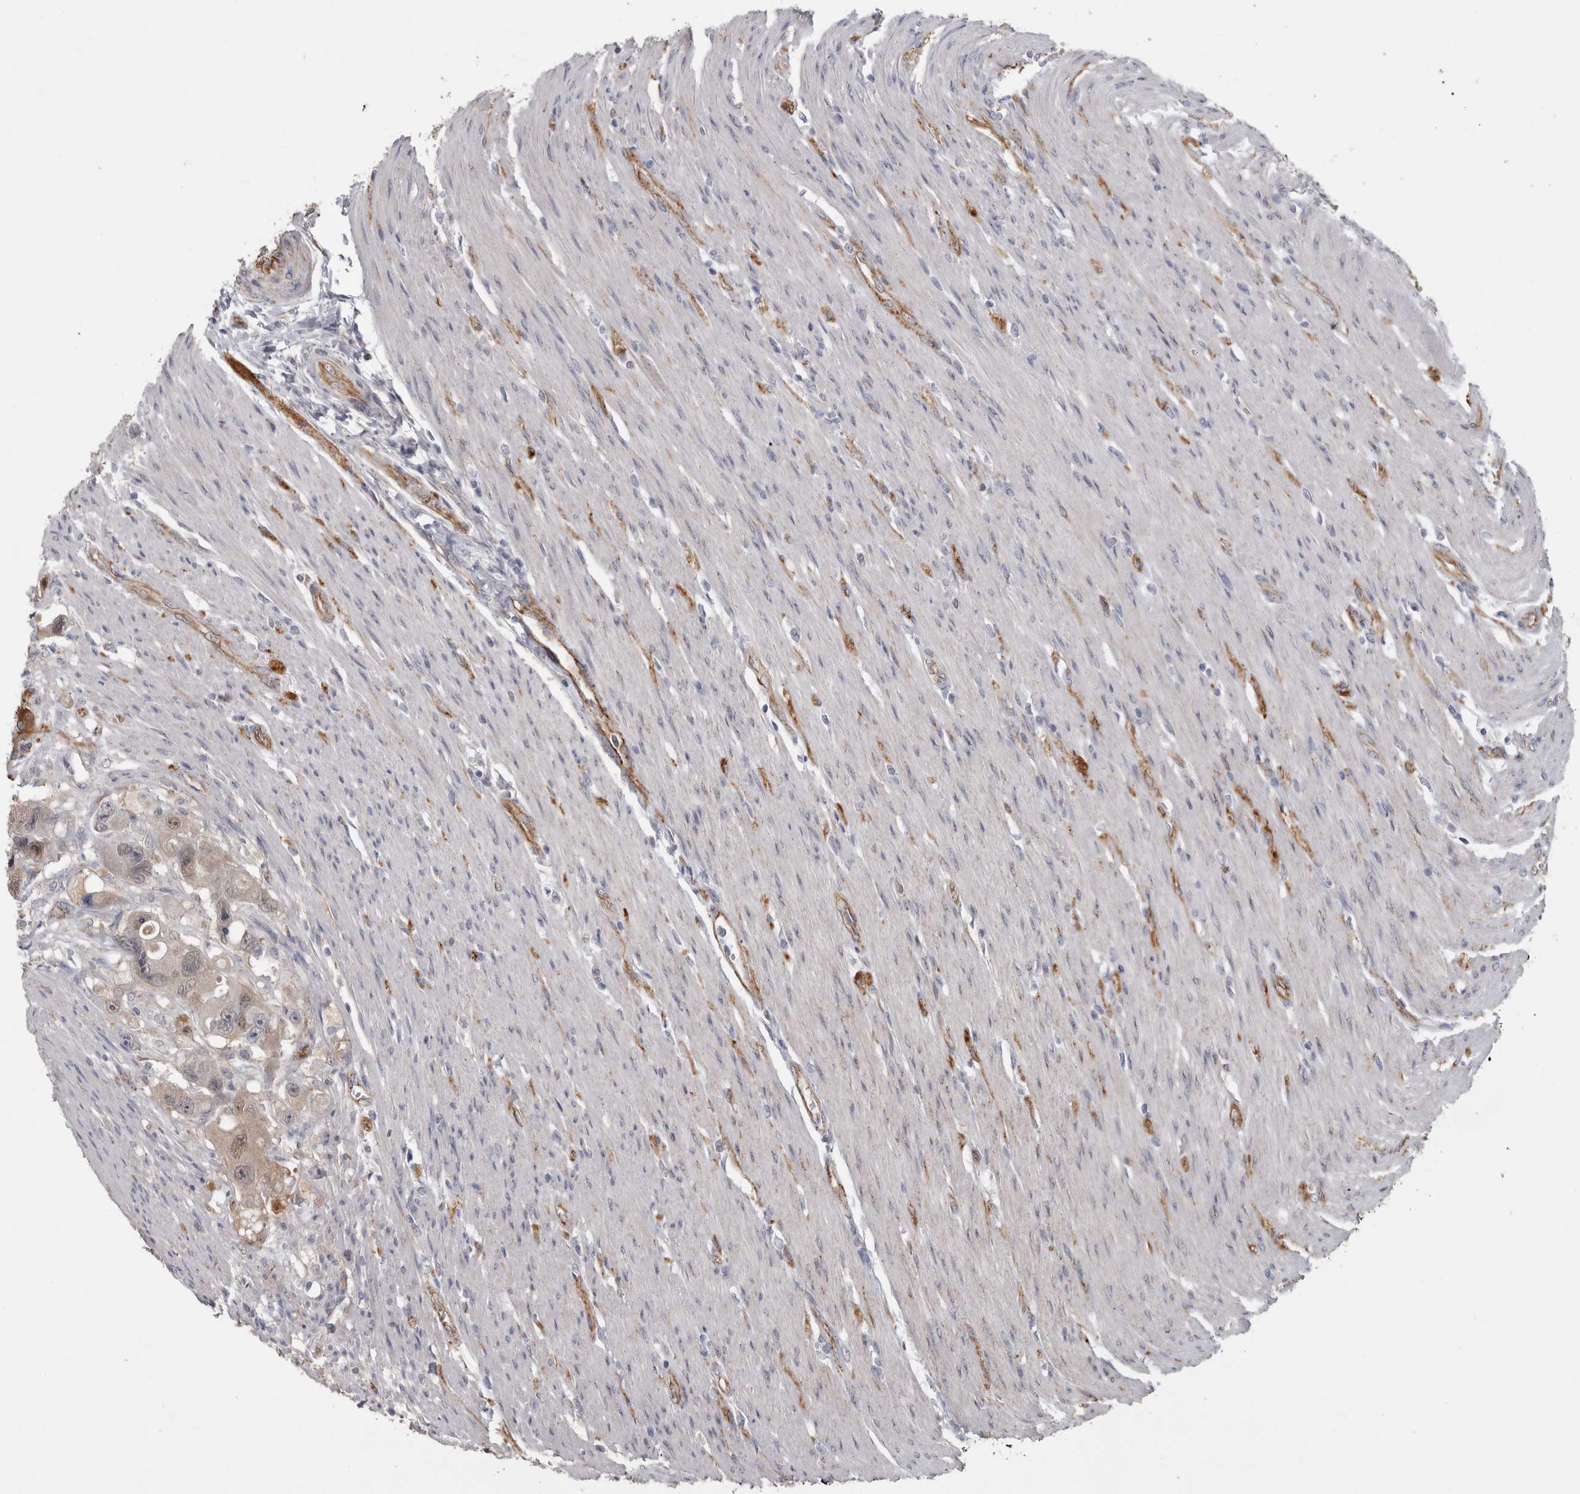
{"staining": {"intensity": "weak", "quantity": "25%-75%", "location": "cytoplasmic/membranous,nuclear"}, "tissue": "colorectal cancer", "cell_type": "Tumor cells", "image_type": "cancer", "snomed": [{"axis": "morphology", "description": "Adenocarcinoma, NOS"}, {"axis": "topography", "description": "Colon"}], "caption": "Colorectal adenocarcinoma stained with immunohistochemistry (IHC) displays weak cytoplasmic/membranous and nuclear staining in approximately 25%-75% of tumor cells. The staining is performed using DAB brown chromogen to label protein expression. The nuclei are counter-stained blue using hematoxylin.", "gene": "ACOT7", "patient": {"sex": "female", "age": 46}}